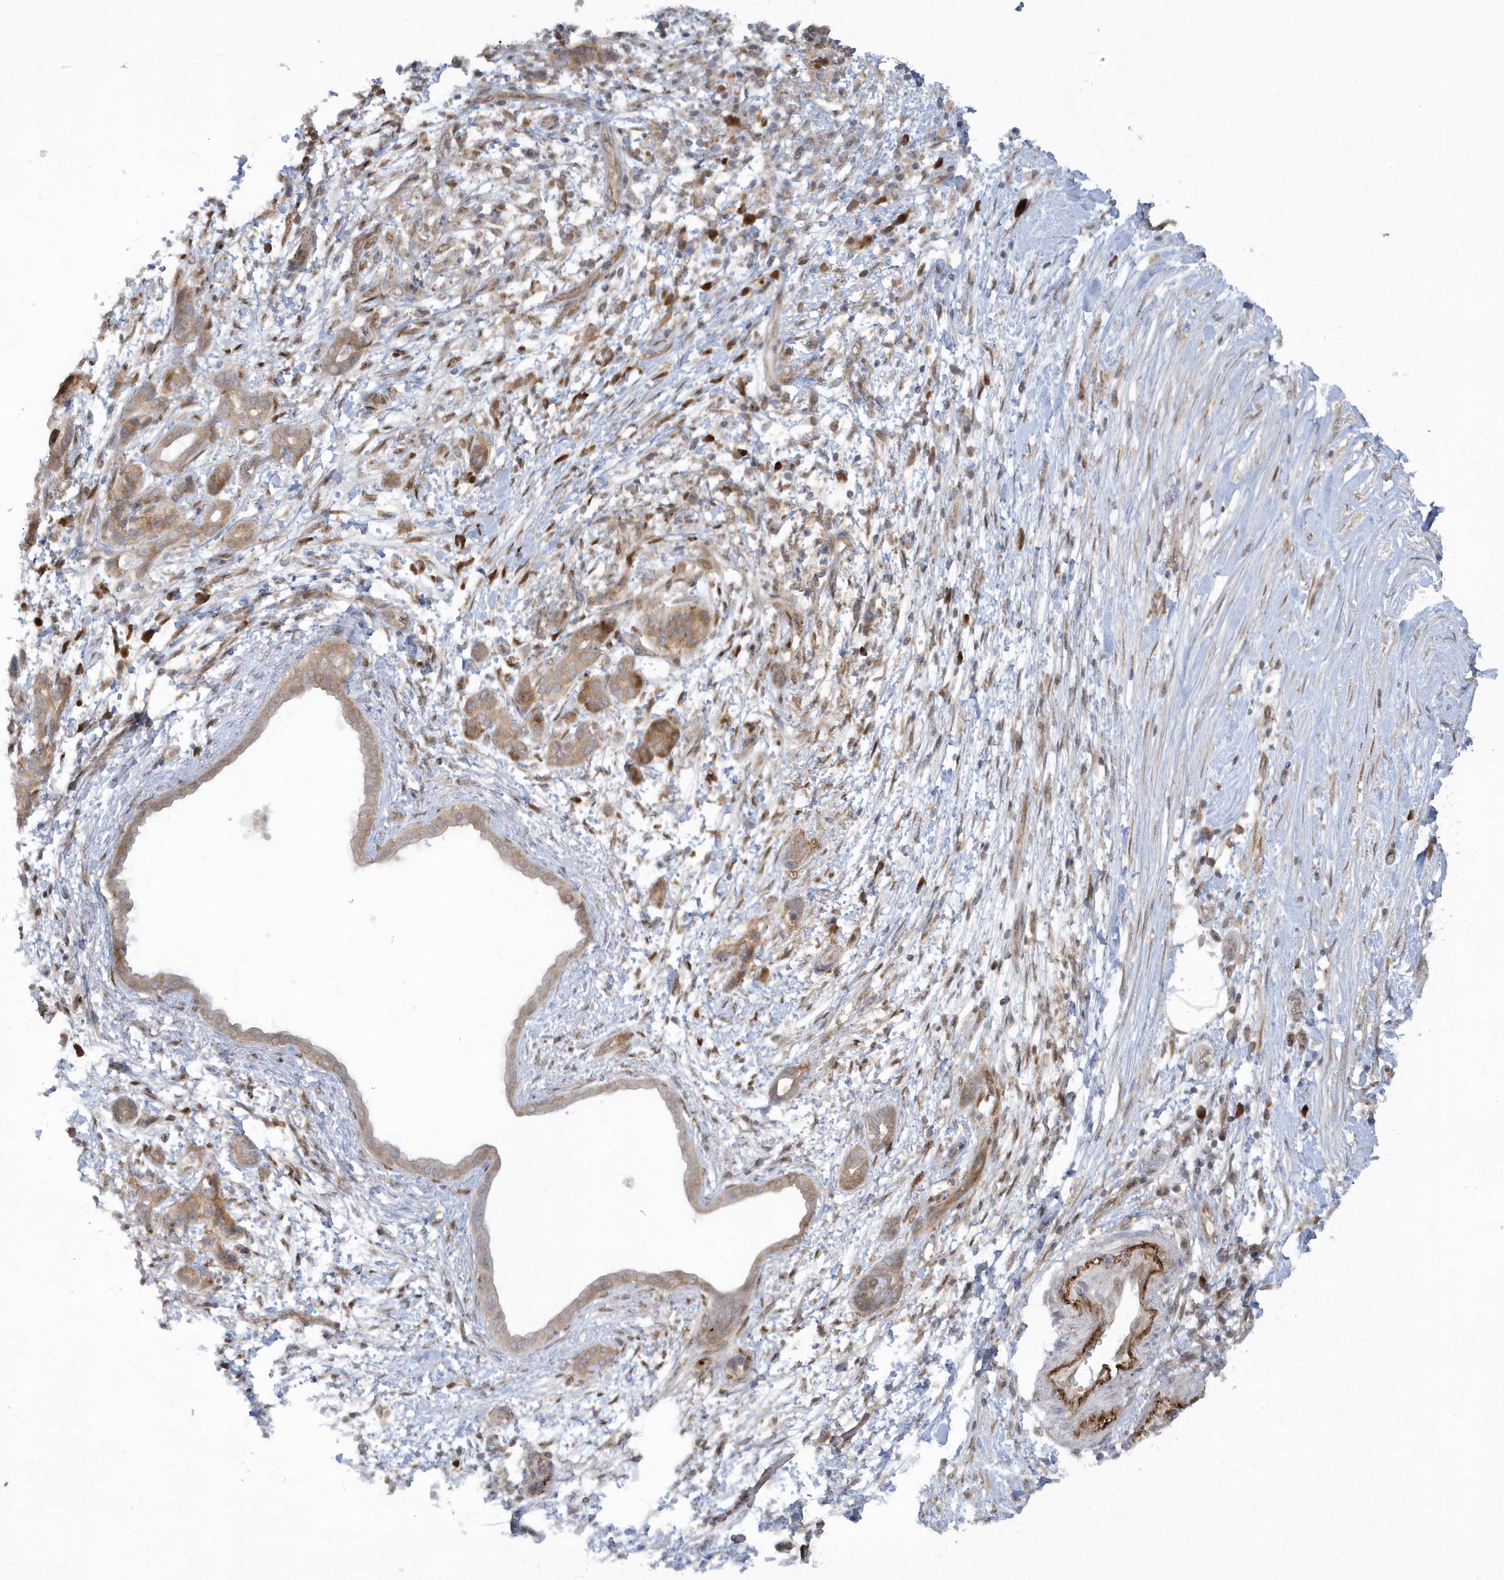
{"staining": {"intensity": "weak", "quantity": ">75%", "location": "cytoplasmic/membranous"}, "tissue": "pancreatic cancer", "cell_type": "Tumor cells", "image_type": "cancer", "snomed": [{"axis": "morphology", "description": "Adenocarcinoma, NOS"}, {"axis": "topography", "description": "Pancreas"}], "caption": "Adenocarcinoma (pancreatic) stained with a protein marker exhibits weak staining in tumor cells.", "gene": "ATG4A", "patient": {"sex": "female", "age": 55}}